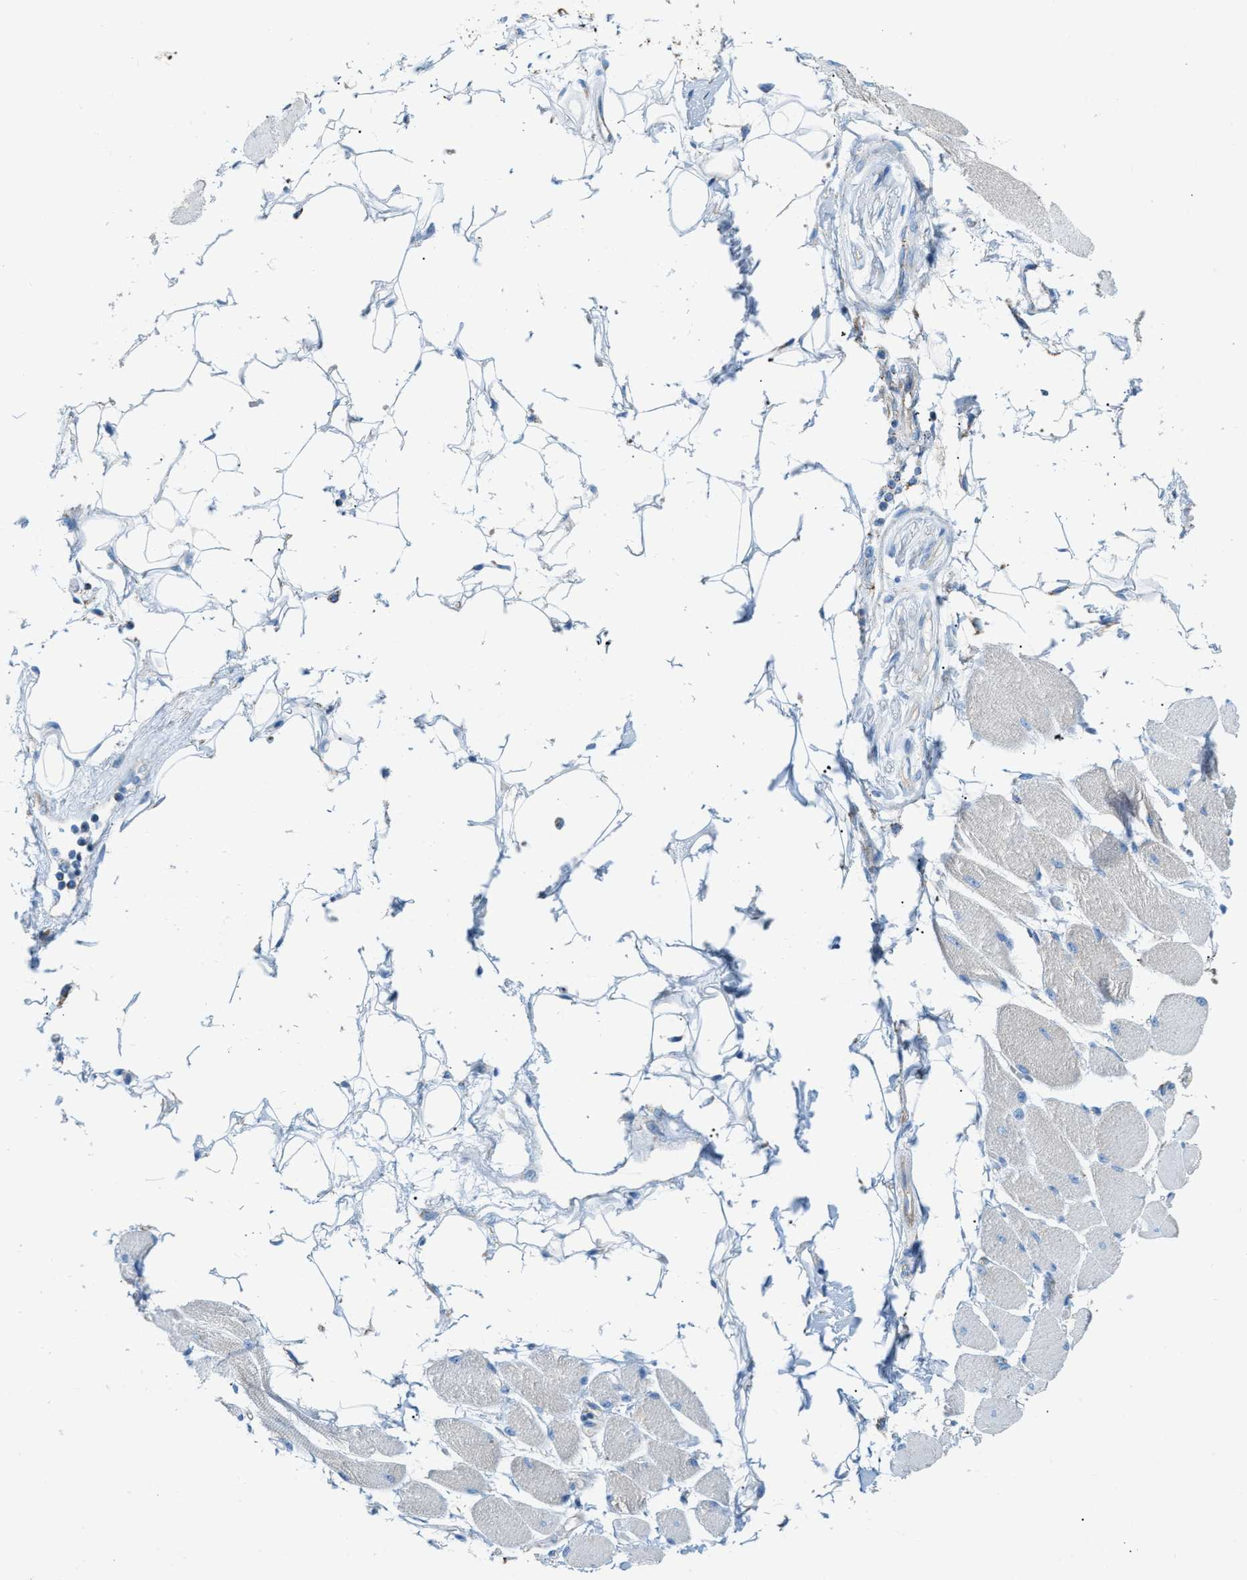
{"staining": {"intensity": "negative", "quantity": "none", "location": "none"}, "tissue": "skeletal muscle", "cell_type": "Myocytes", "image_type": "normal", "snomed": [{"axis": "morphology", "description": "Normal tissue, NOS"}, {"axis": "topography", "description": "Skeletal muscle"}, {"axis": "topography", "description": "Peripheral nerve tissue"}], "caption": "The immunohistochemistry micrograph has no significant staining in myocytes of skeletal muscle. (Immunohistochemistry, brightfield microscopy, high magnification).", "gene": "JADE1", "patient": {"sex": "female", "age": 84}}